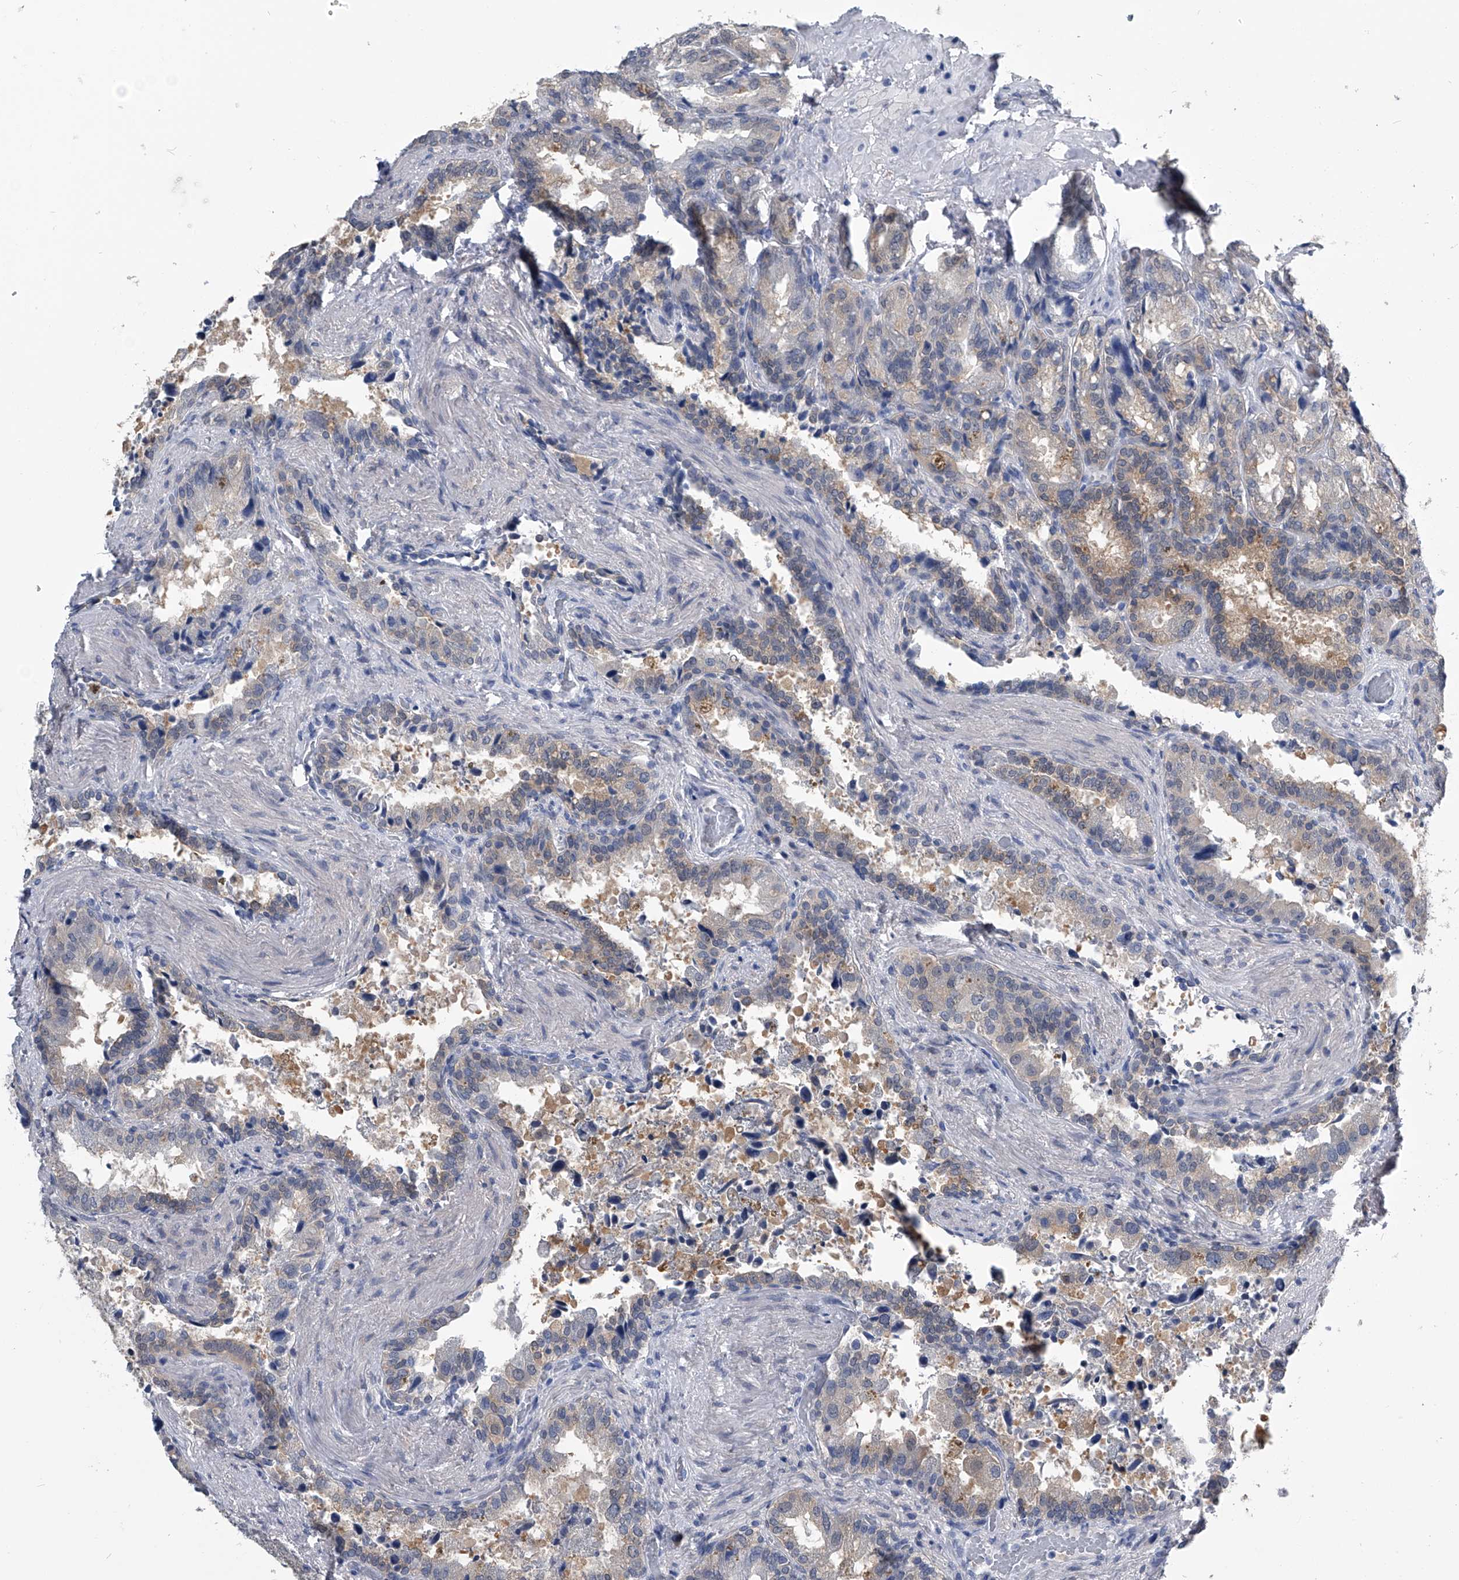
{"staining": {"intensity": "weak", "quantity": "25%-75%", "location": "cytoplasmic/membranous"}, "tissue": "seminal vesicle", "cell_type": "Glandular cells", "image_type": "normal", "snomed": [{"axis": "morphology", "description": "Normal tissue, NOS"}, {"axis": "topography", "description": "Seminal veicle"}, {"axis": "topography", "description": "Peripheral nerve tissue"}], "caption": "Brown immunohistochemical staining in unremarkable seminal vesicle displays weak cytoplasmic/membranous staining in about 25%-75% of glandular cells. The protein is stained brown, and the nuclei are stained in blue (DAB IHC with brightfield microscopy, high magnification).", "gene": "PDXK", "patient": {"sex": "male", "age": 63}}